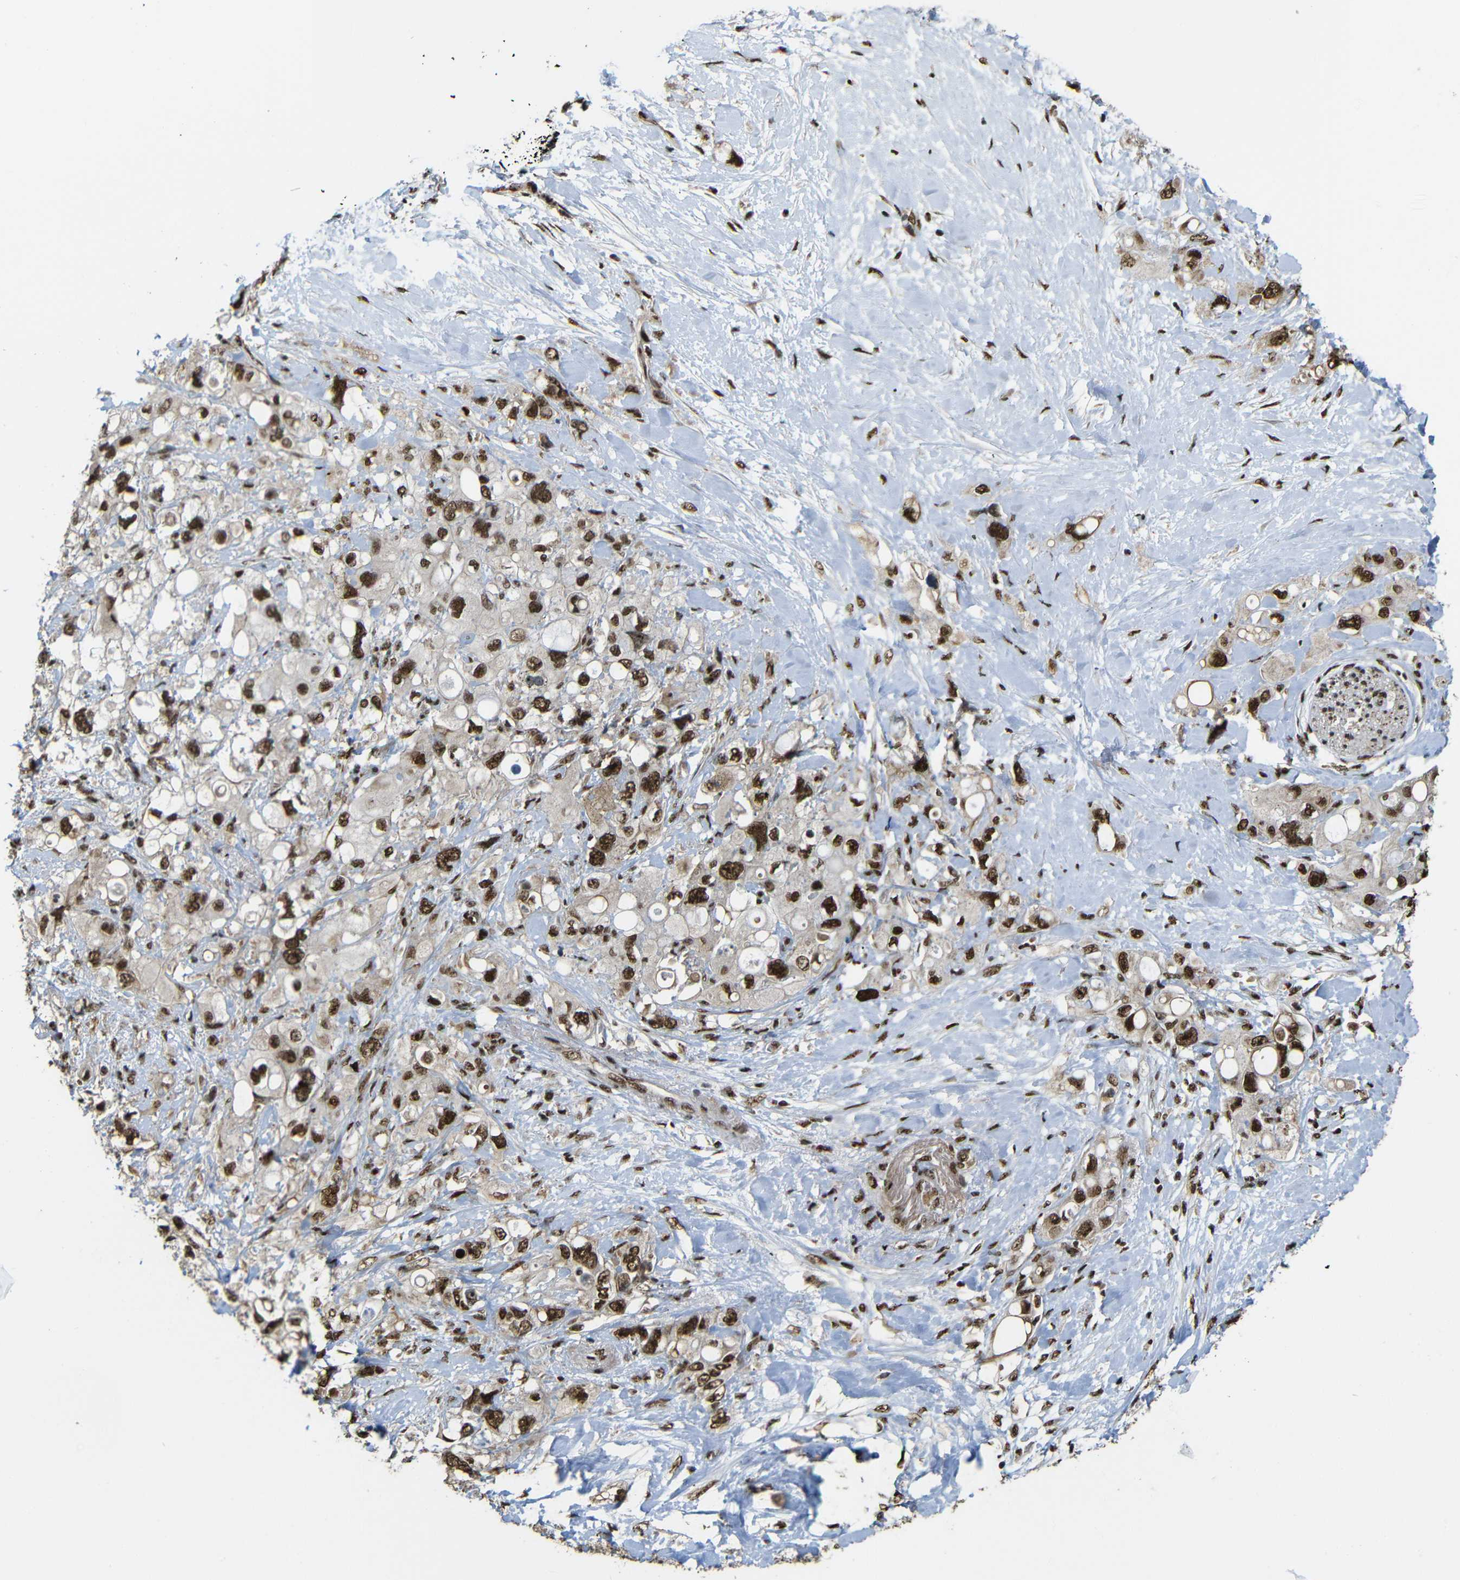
{"staining": {"intensity": "strong", "quantity": ">75%", "location": "cytoplasmic/membranous,nuclear"}, "tissue": "pancreatic cancer", "cell_type": "Tumor cells", "image_type": "cancer", "snomed": [{"axis": "morphology", "description": "Adenocarcinoma, NOS"}, {"axis": "topography", "description": "Pancreas"}], "caption": "This image exhibits pancreatic adenocarcinoma stained with immunohistochemistry (IHC) to label a protein in brown. The cytoplasmic/membranous and nuclear of tumor cells show strong positivity for the protein. Nuclei are counter-stained blue.", "gene": "TCF7L2", "patient": {"sex": "female", "age": 56}}